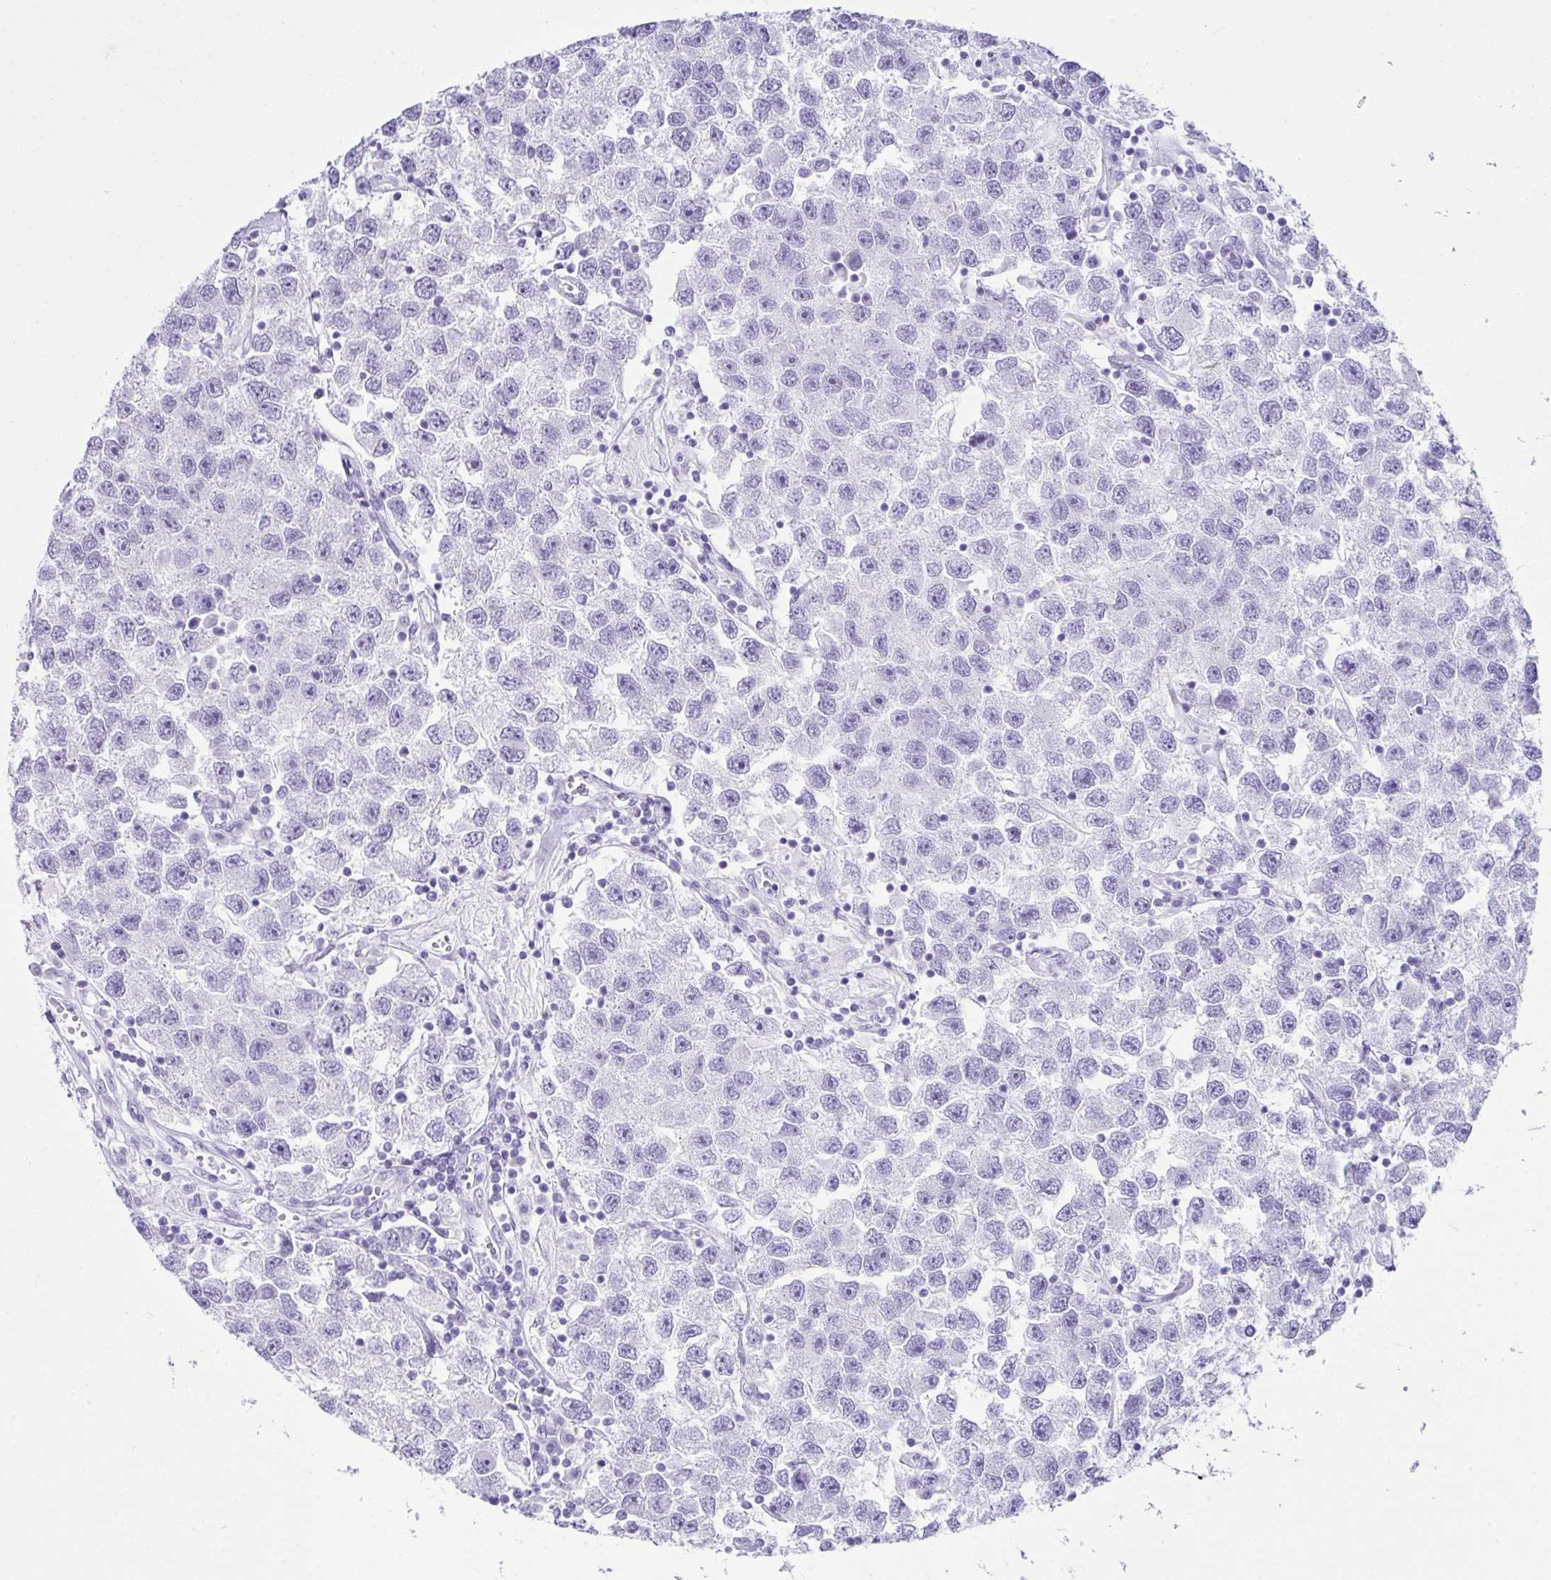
{"staining": {"intensity": "negative", "quantity": "none", "location": "none"}, "tissue": "testis cancer", "cell_type": "Tumor cells", "image_type": "cancer", "snomed": [{"axis": "morphology", "description": "Seminoma, NOS"}, {"axis": "topography", "description": "Testis"}], "caption": "The immunohistochemistry micrograph has no significant staining in tumor cells of testis seminoma tissue.", "gene": "LGALS4", "patient": {"sex": "male", "age": 26}}